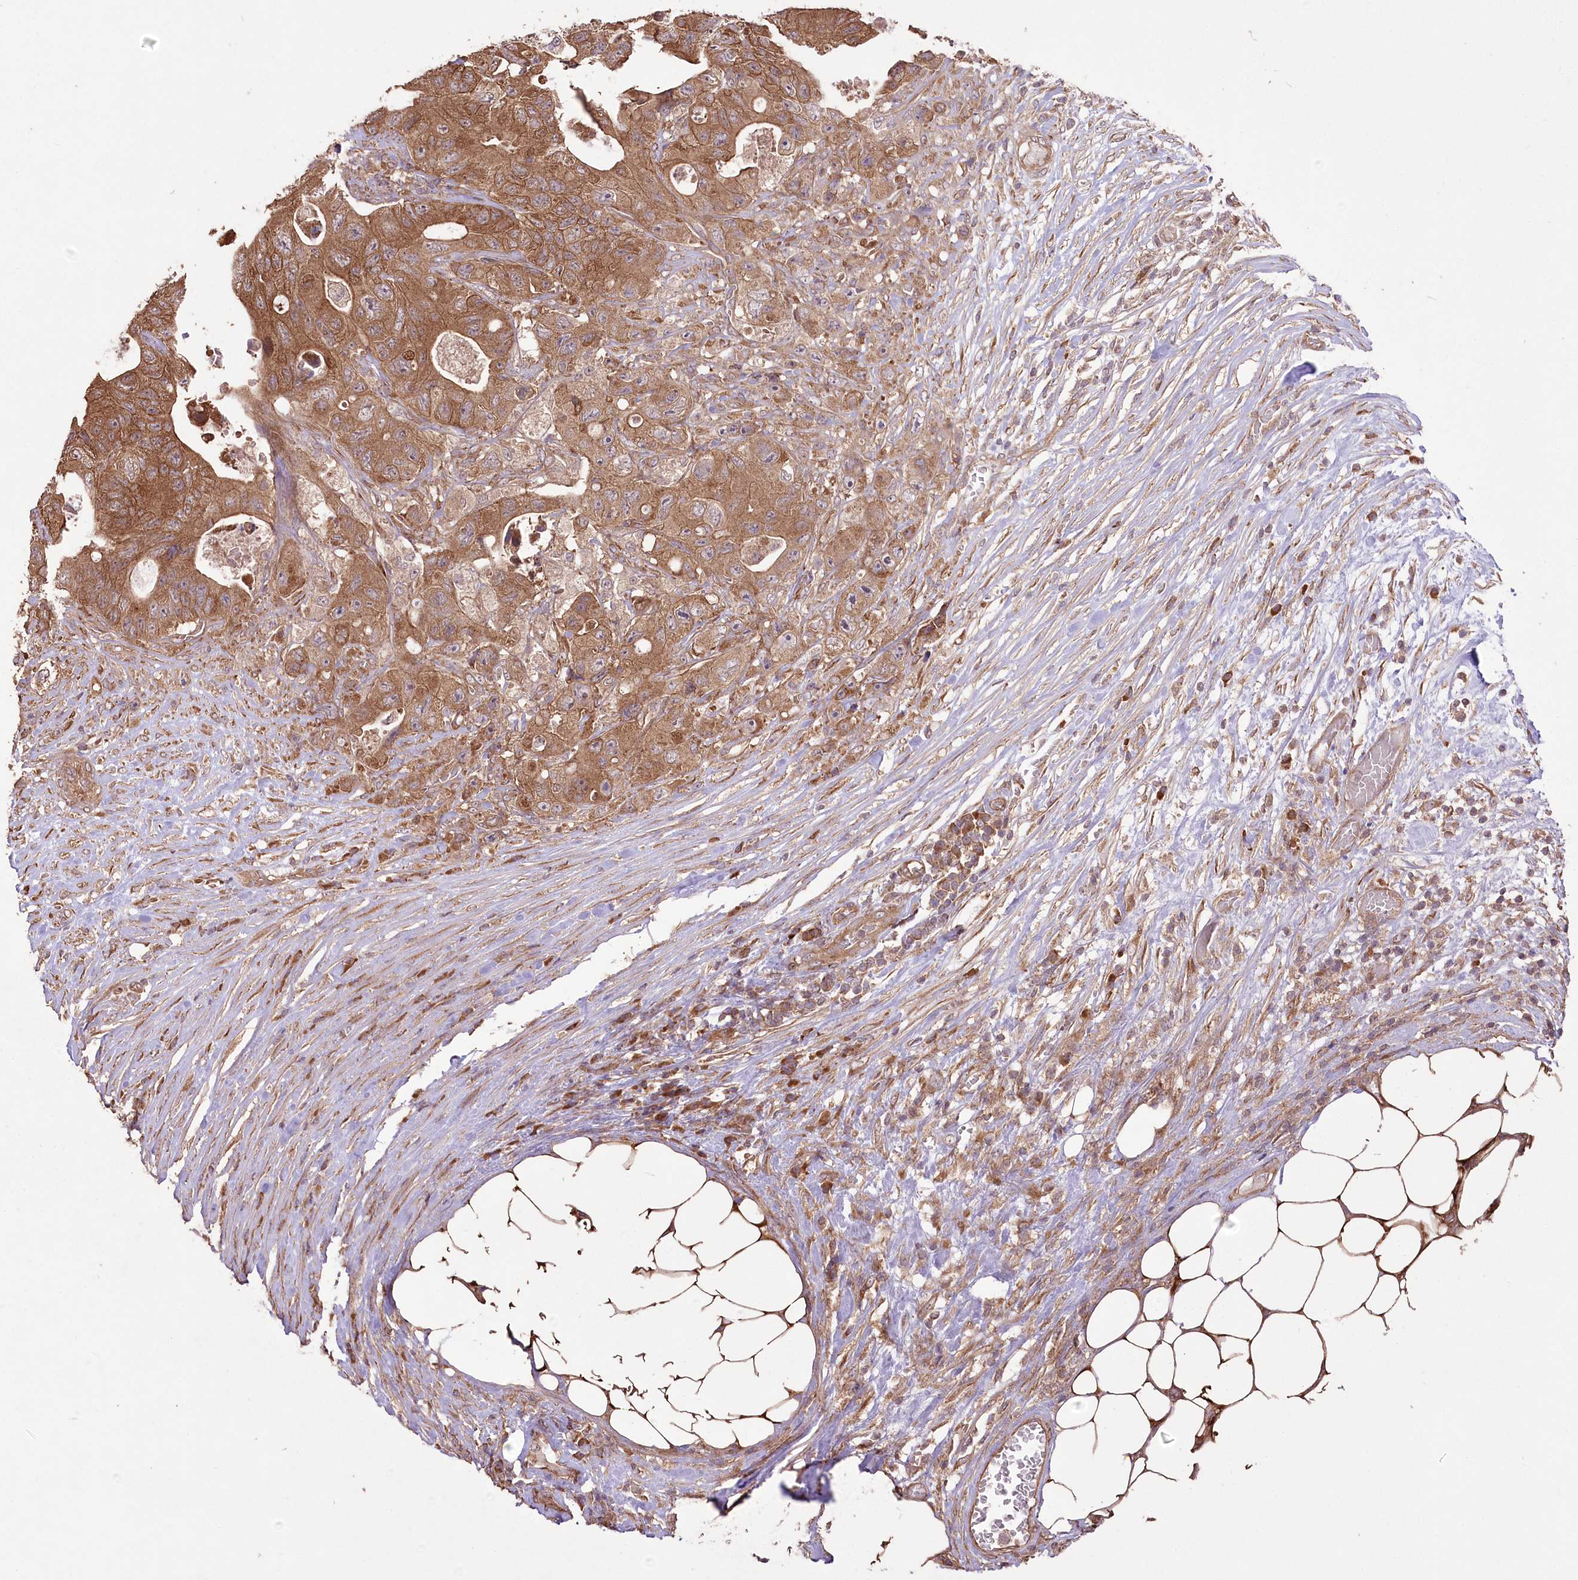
{"staining": {"intensity": "moderate", "quantity": ">75%", "location": "cytoplasmic/membranous"}, "tissue": "colorectal cancer", "cell_type": "Tumor cells", "image_type": "cancer", "snomed": [{"axis": "morphology", "description": "Adenocarcinoma, NOS"}, {"axis": "topography", "description": "Colon"}], "caption": "Colorectal adenocarcinoma tissue shows moderate cytoplasmic/membranous positivity in approximately >75% of tumor cells, visualized by immunohistochemistry. The staining was performed using DAB to visualize the protein expression in brown, while the nuclei were stained in blue with hematoxylin (Magnification: 20x).", "gene": "PRSS53", "patient": {"sex": "female", "age": 46}}